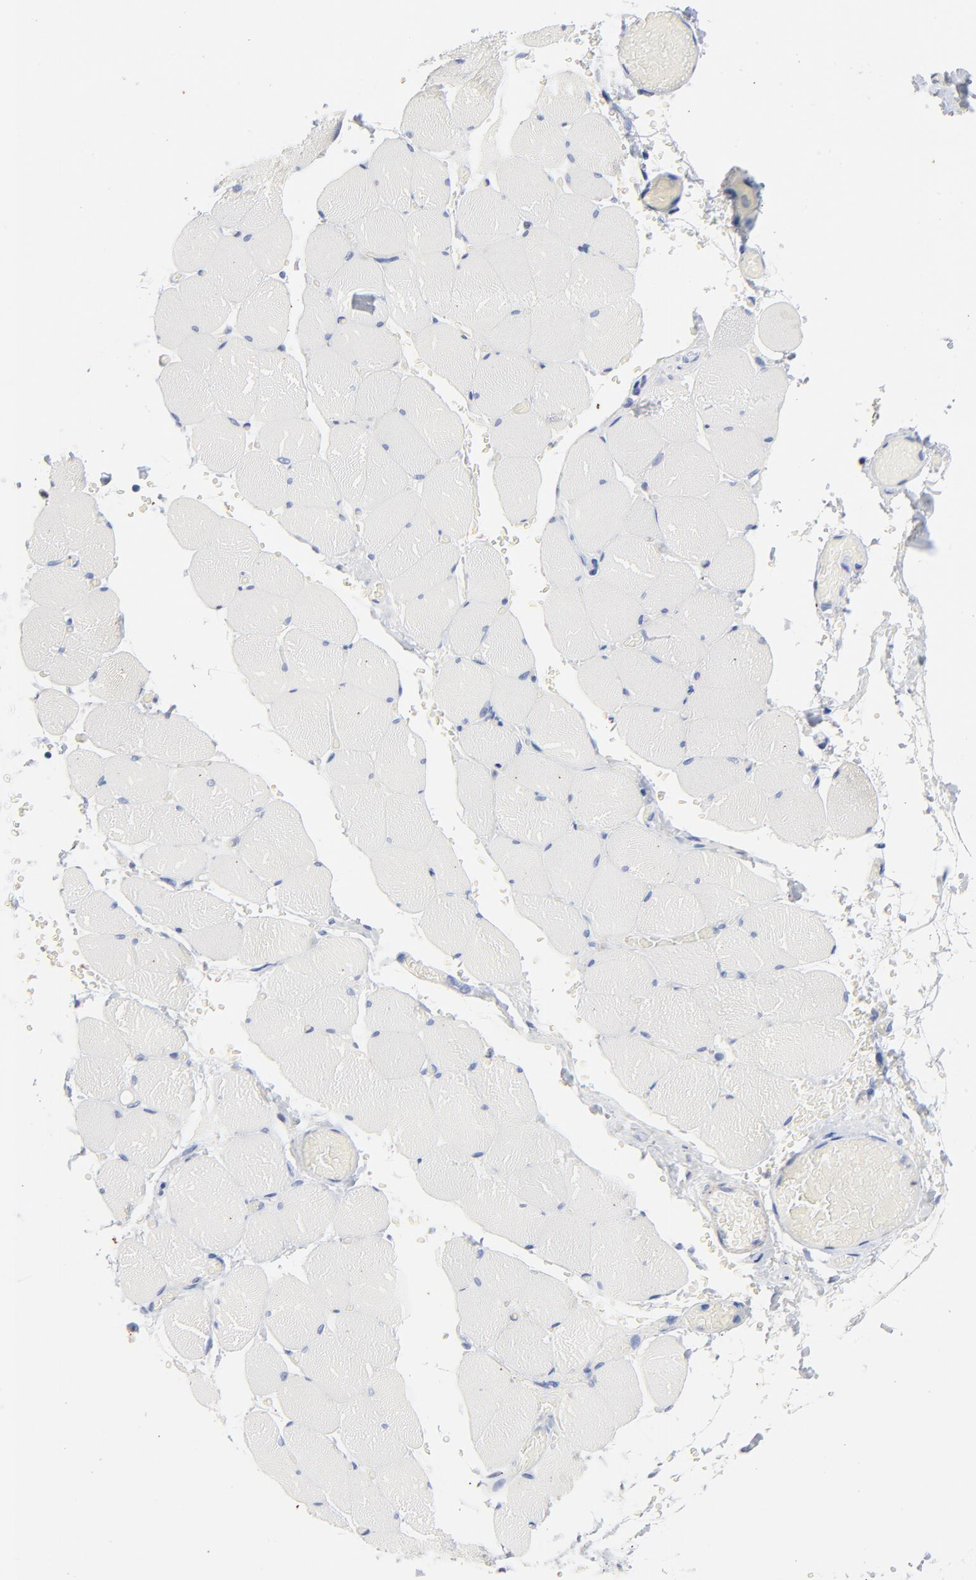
{"staining": {"intensity": "negative", "quantity": "none", "location": "none"}, "tissue": "skeletal muscle", "cell_type": "Myocytes", "image_type": "normal", "snomed": [{"axis": "morphology", "description": "Normal tissue, NOS"}, {"axis": "topography", "description": "Skeletal muscle"}, {"axis": "topography", "description": "Soft tissue"}], "caption": "The photomicrograph displays no staining of myocytes in benign skeletal muscle. Brightfield microscopy of immunohistochemistry (IHC) stained with DAB (brown) and hematoxylin (blue), captured at high magnification.", "gene": "AADAC", "patient": {"sex": "female", "age": 58}}